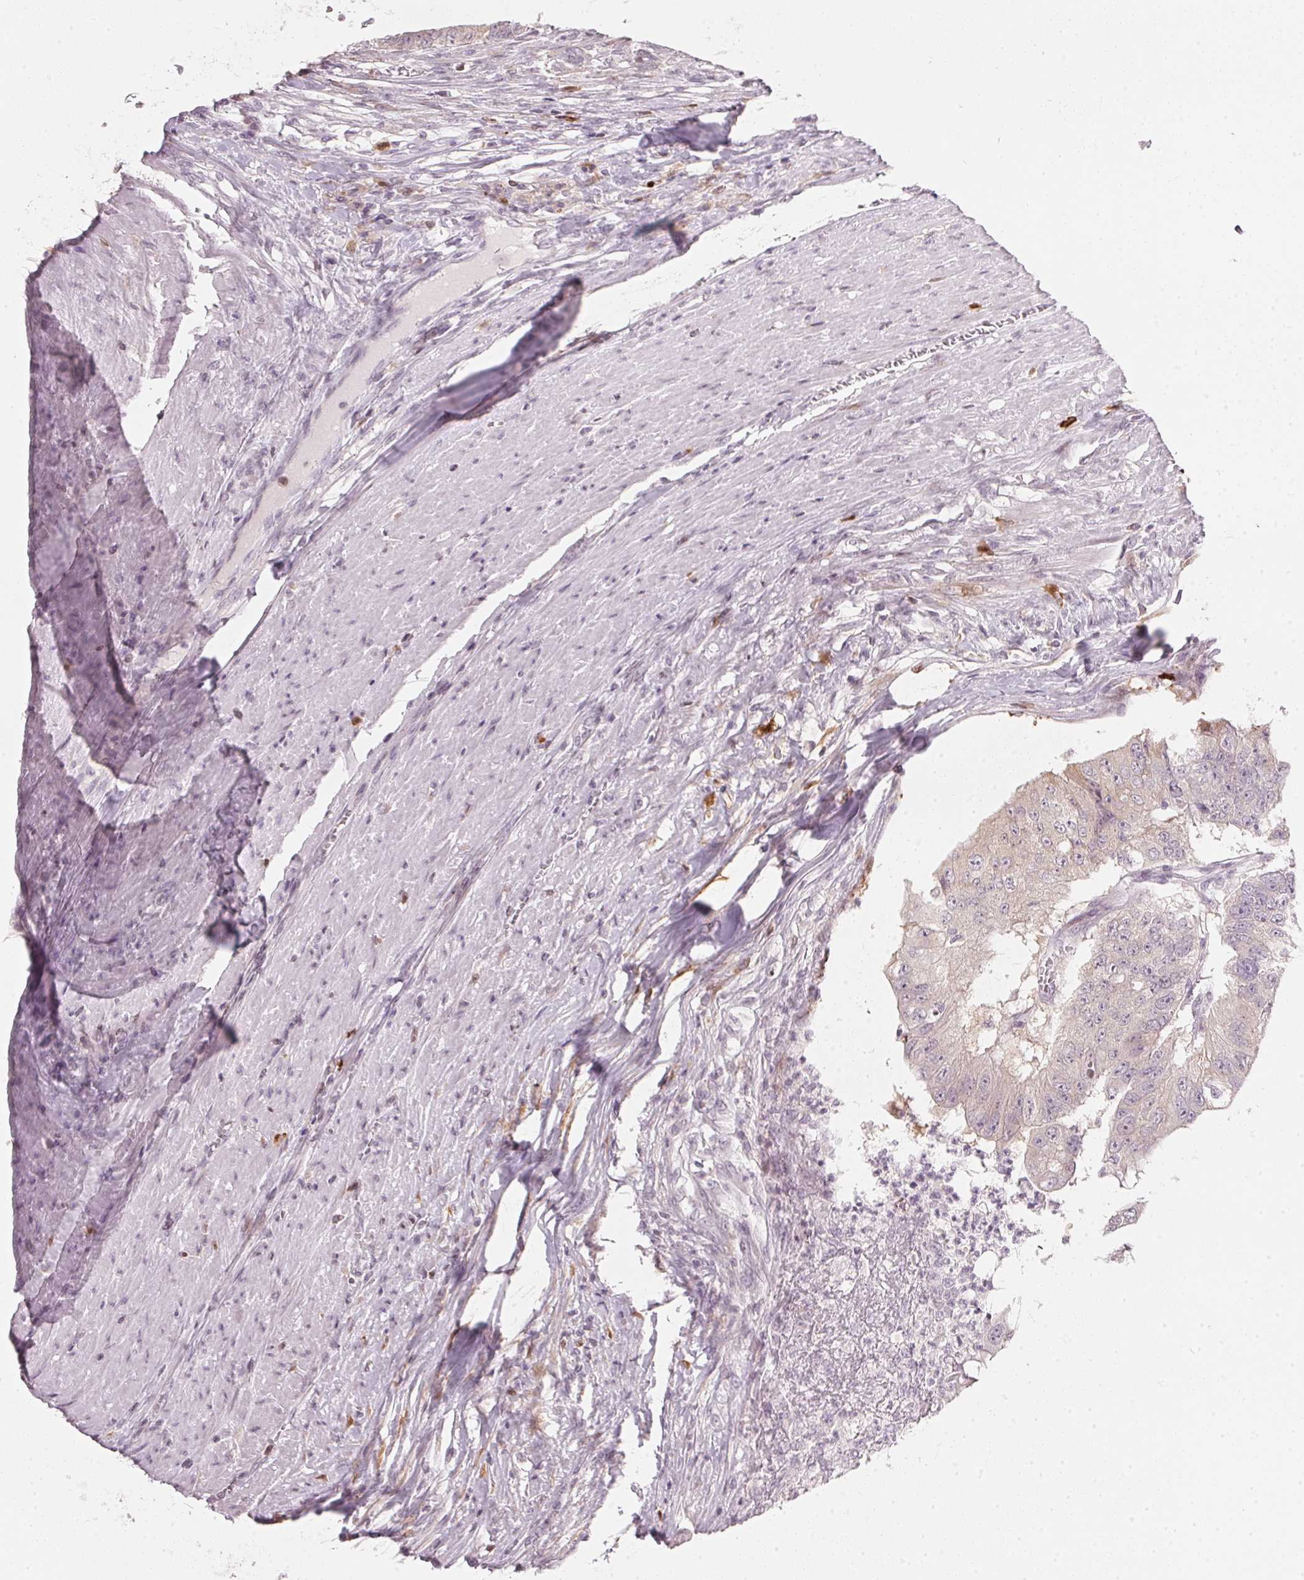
{"staining": {"intensity": "strong", "quantity": "<25%", "location": "cytoplasmic/membranous"}, "tissue": "colorectal cancer", "cell_type": "Tumor cells", "image_type": "cancer", "snomed": [{"axis": "morphology", "description": "Adenocarcinoma, NOS"}, {"axis": "topography", "description": "Colon"}], "caption": "Strong cytoplasmic/membranous expression for a protein is present in about <25% of tumor cells of colorectal cancer (adenocarcinoma) using IHC.", "gene": "SFRP4", "patient": {"sex": "female", "age": 67}}